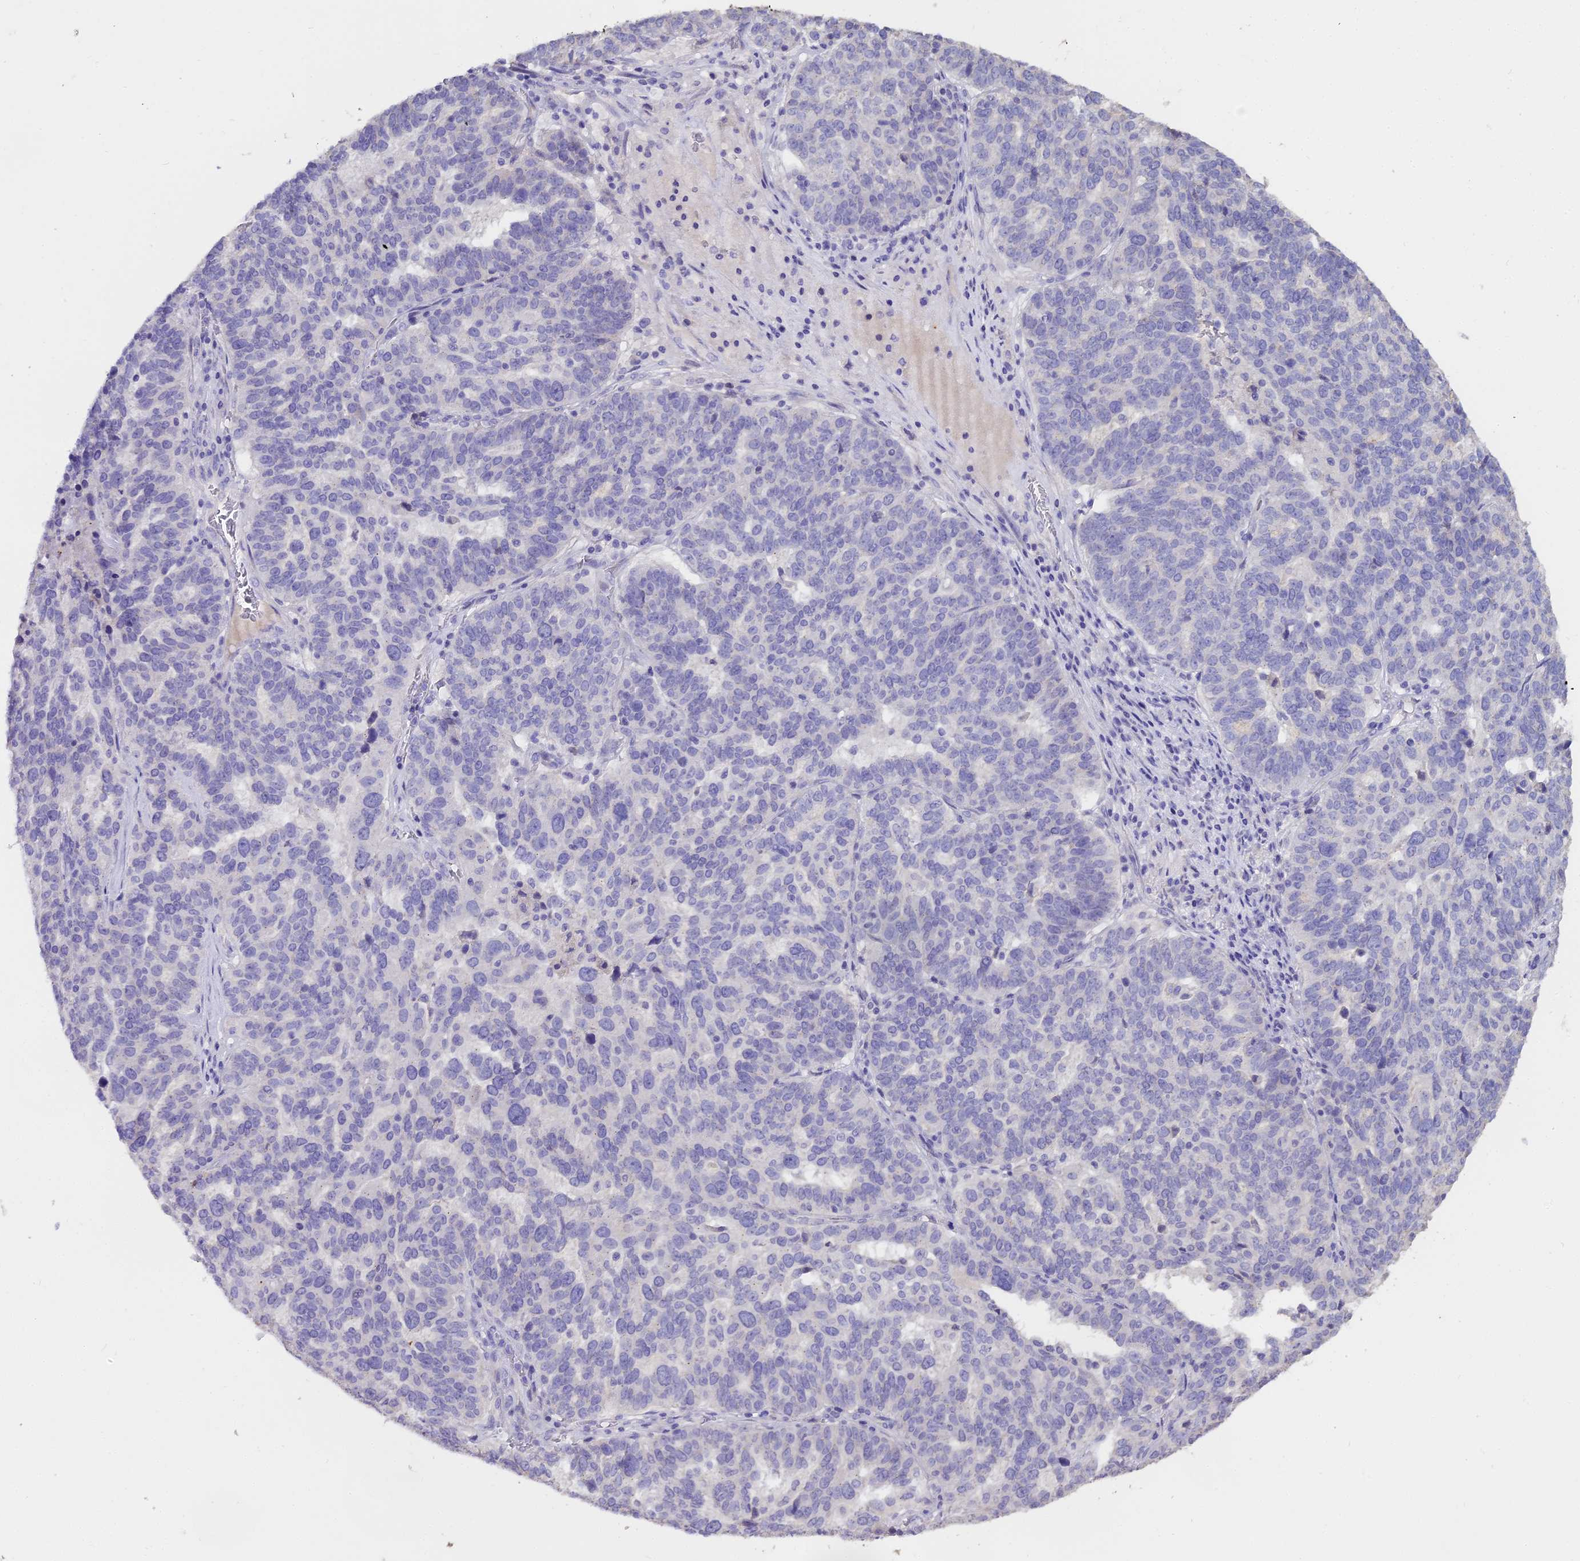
{"staining": {"intensity": "negative", "quantity": "none", "location": "none"}, "tissue": "ovarian cancer", "cell_type": "Tumor cells", "image_type": "cancer", "snomed": [{"axis": "morphology", "description": "Cystadenocarcinoma, serous, NOS"}, {"axis": "topography", "description": "Ovary"}], "caption": "Protein analysis of ovarian serous cystadenocarcinoma exhibits no significant expression in tumor cells. The staining is performed using DAB brown chromogen with nuclei counter-stained in using hematoxylin.", "gene": "GLYAT", "patient": {"sex": "female", "age": 59}}